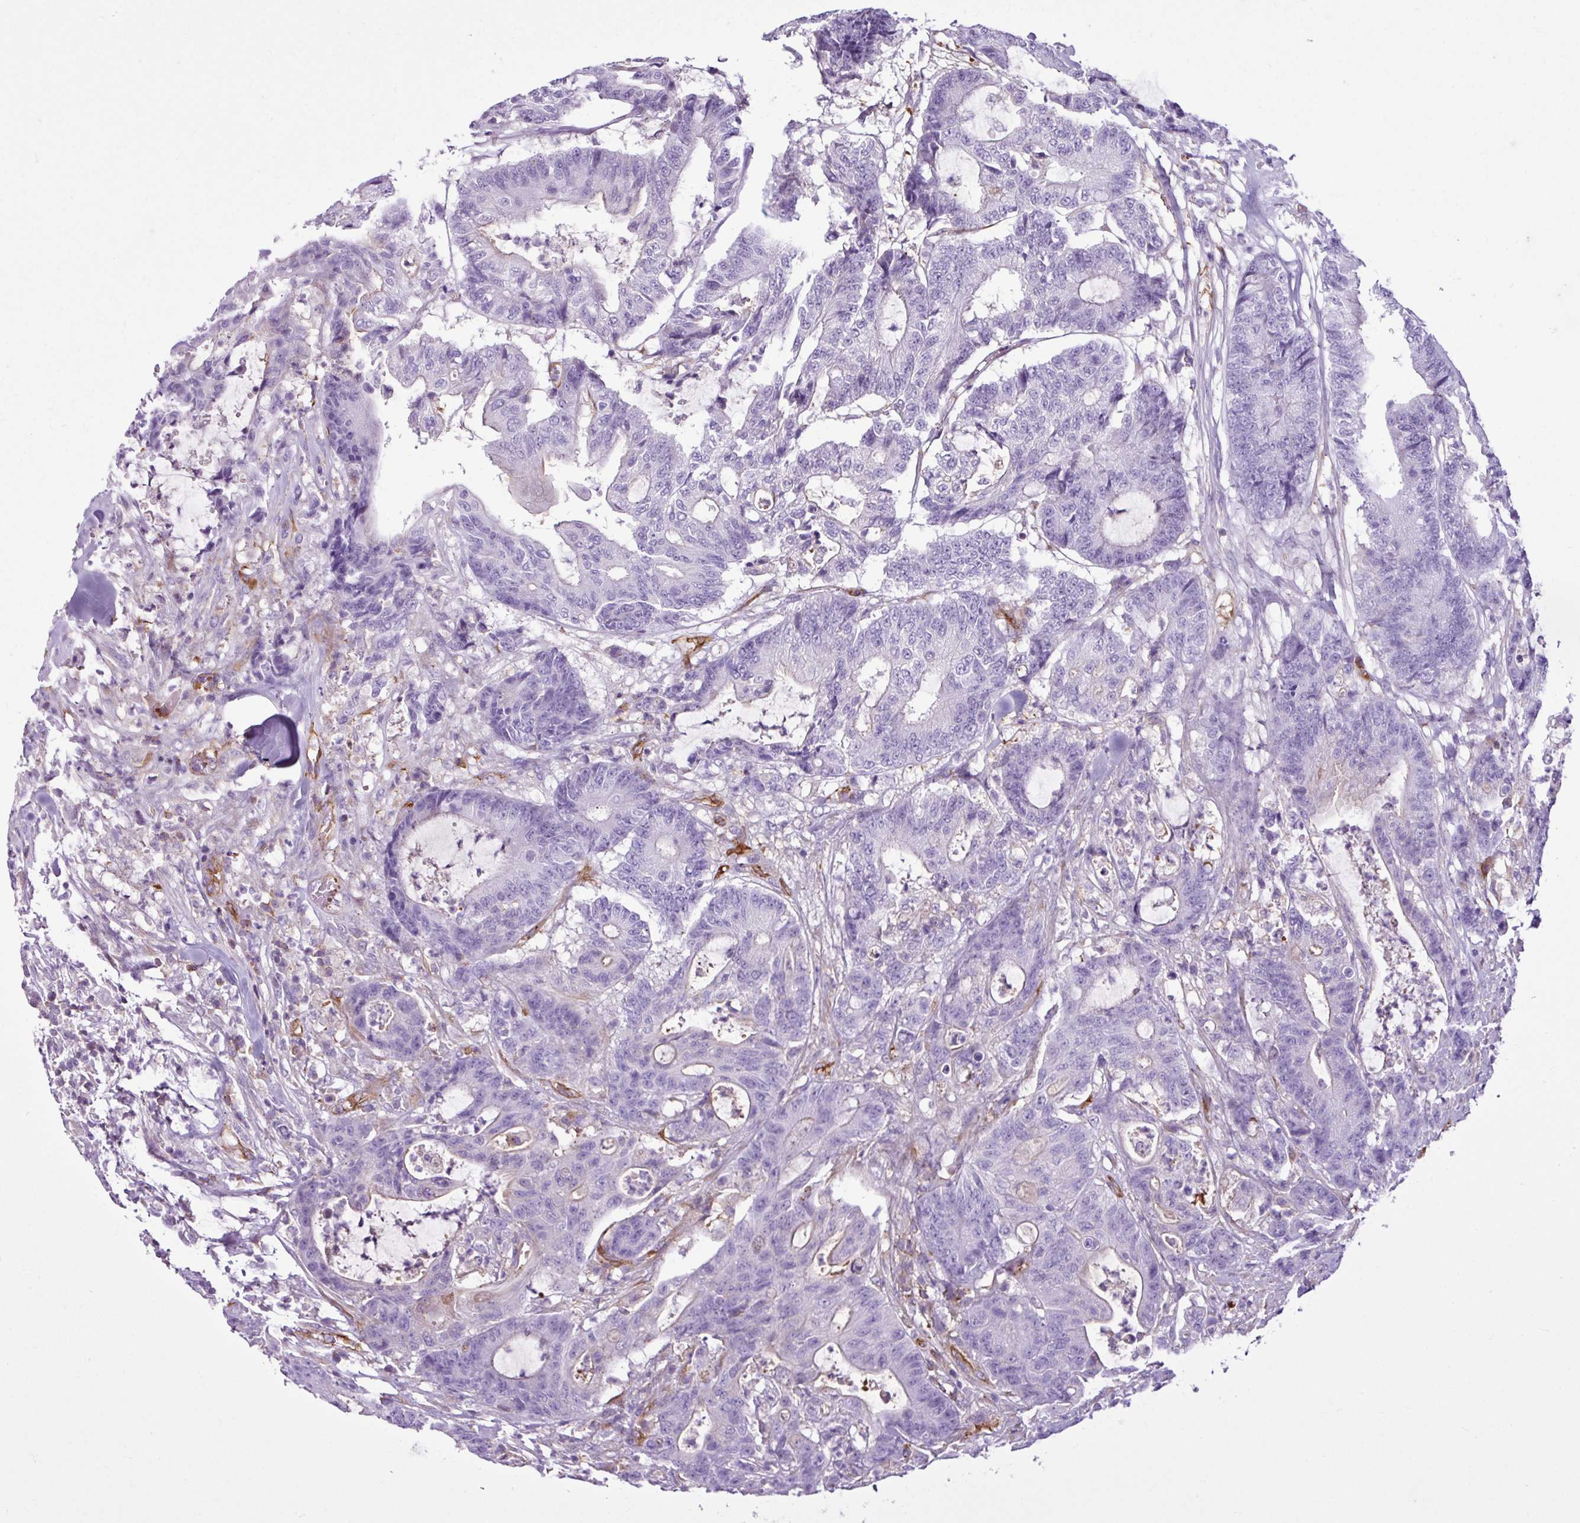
{"staining": {"intensity": "negative", "quantity": "none", "location": "none"}, "tissue": "colorectal cancer", "cell_type": "Tumor cells", "image_type": "cancer", "snomed": [{"axis": "morphology", "description": "Adenocarcinoma, NOS"}, {"axis": "topography", "description": "Colon"}], "caption": "IHC of human adenocarcinoma (colorectal) reveals no staining in tumor cells. The staining was performed using DAB to visualize the protein expression in brown, while the nuclei were stained in blue with hematoxylin (Magnification: 20x).", "gene": "EME2", "patient": {"sex": "female", "age": 84}}